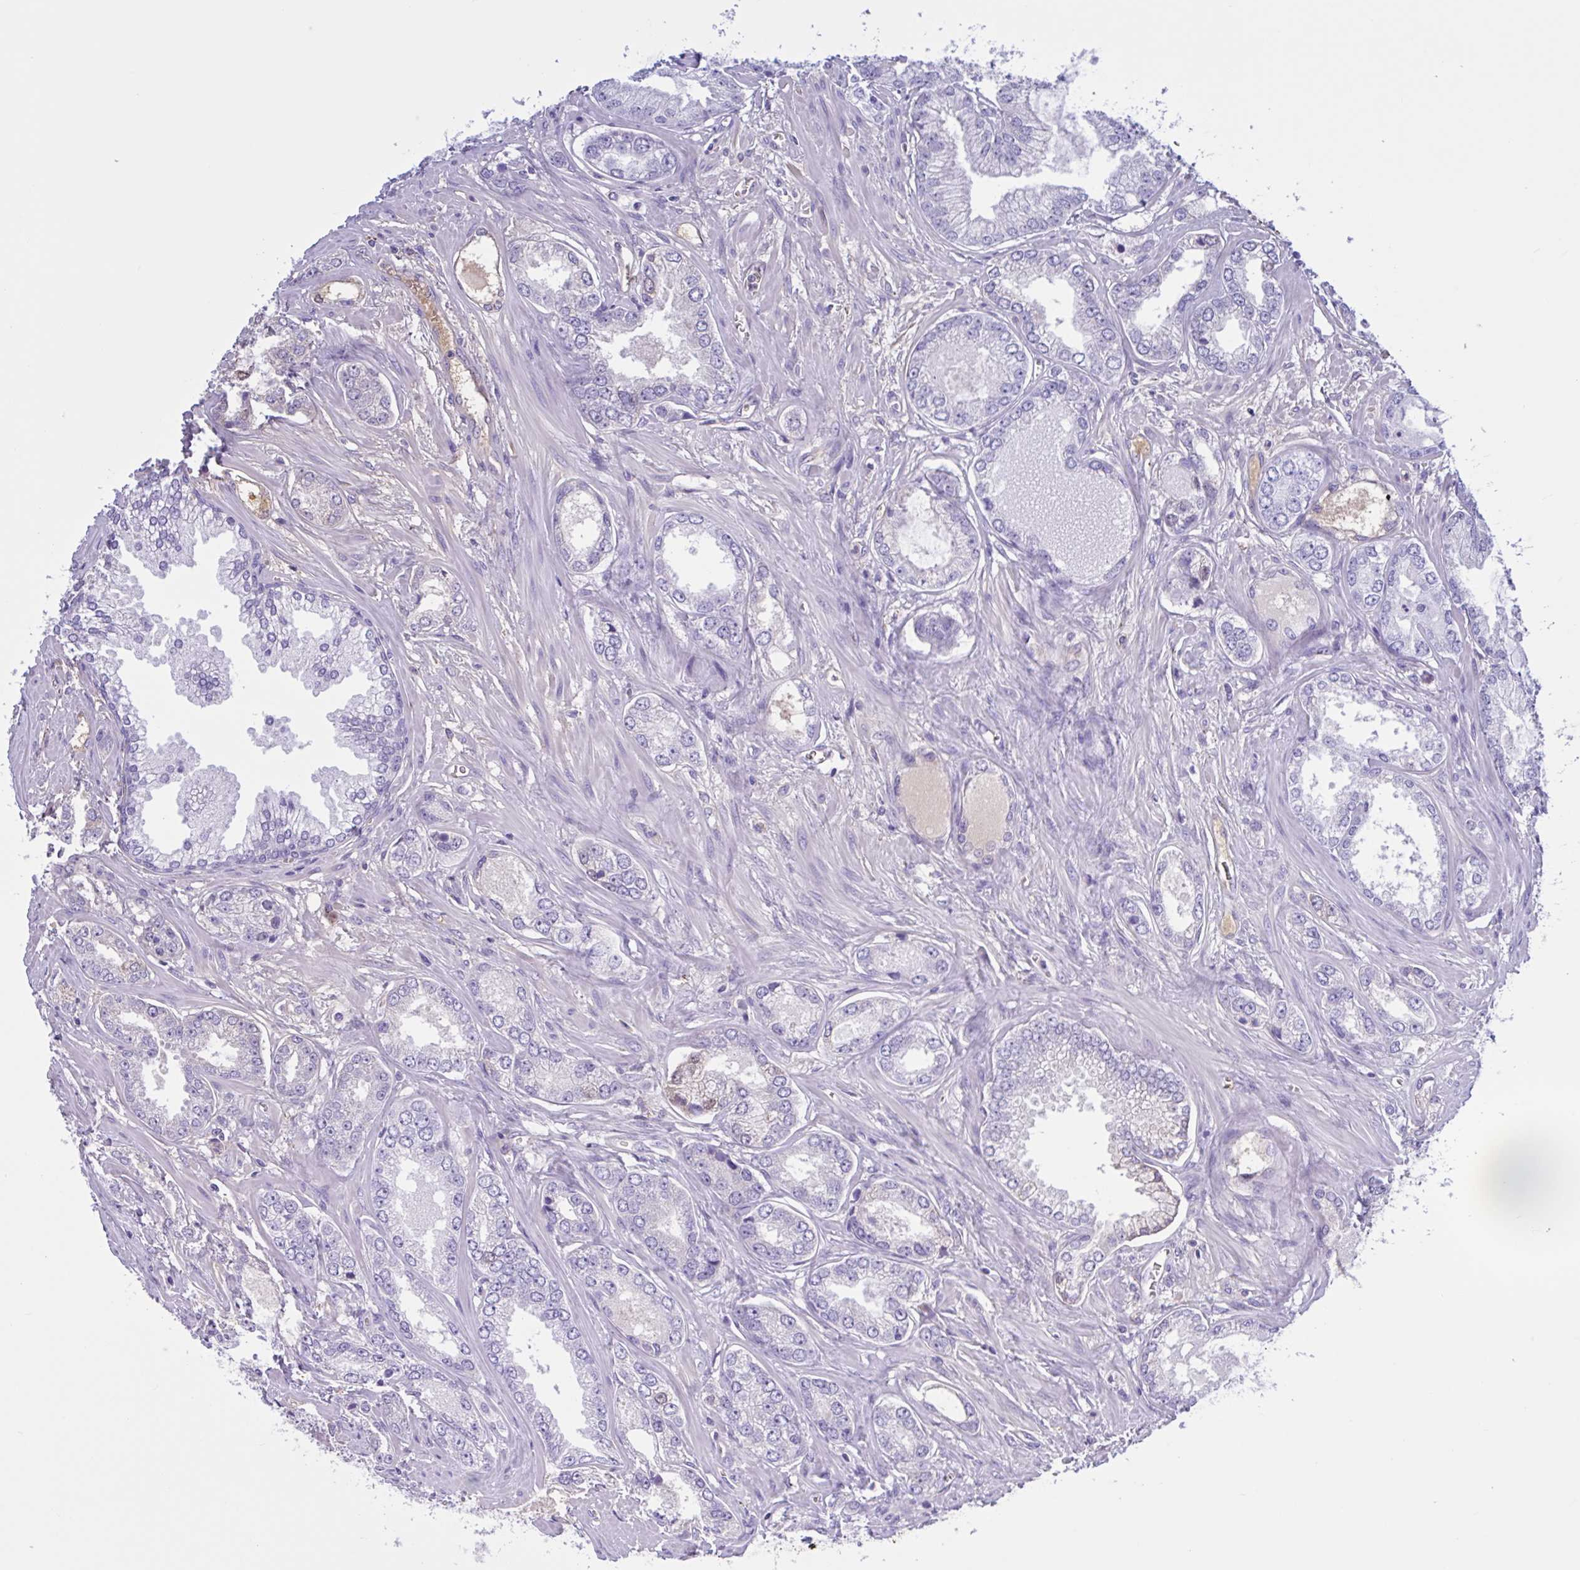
{"staining": {"intensity": "negative", "quantity": "none", "location": "none"}, "tissue": "prostate cancer", "cell_type": "Tumor cells", "image_type": "cancer", "snomed": [{"axis": "morphology", "description": "Adenocarcinoma, Medium grade"}, {"axis": "topography", "description": "Prostate"}], "caption": "An immunohistochemistry (IHC) image of prostate cancer (medium-grade adenocarcinoma) is shown. There is no staining in tumor cells of prostate cancer (medium-grade adenocarcinoma).", "gene": "LARGE2", "patient": {"sex": "male", "age": 57}}